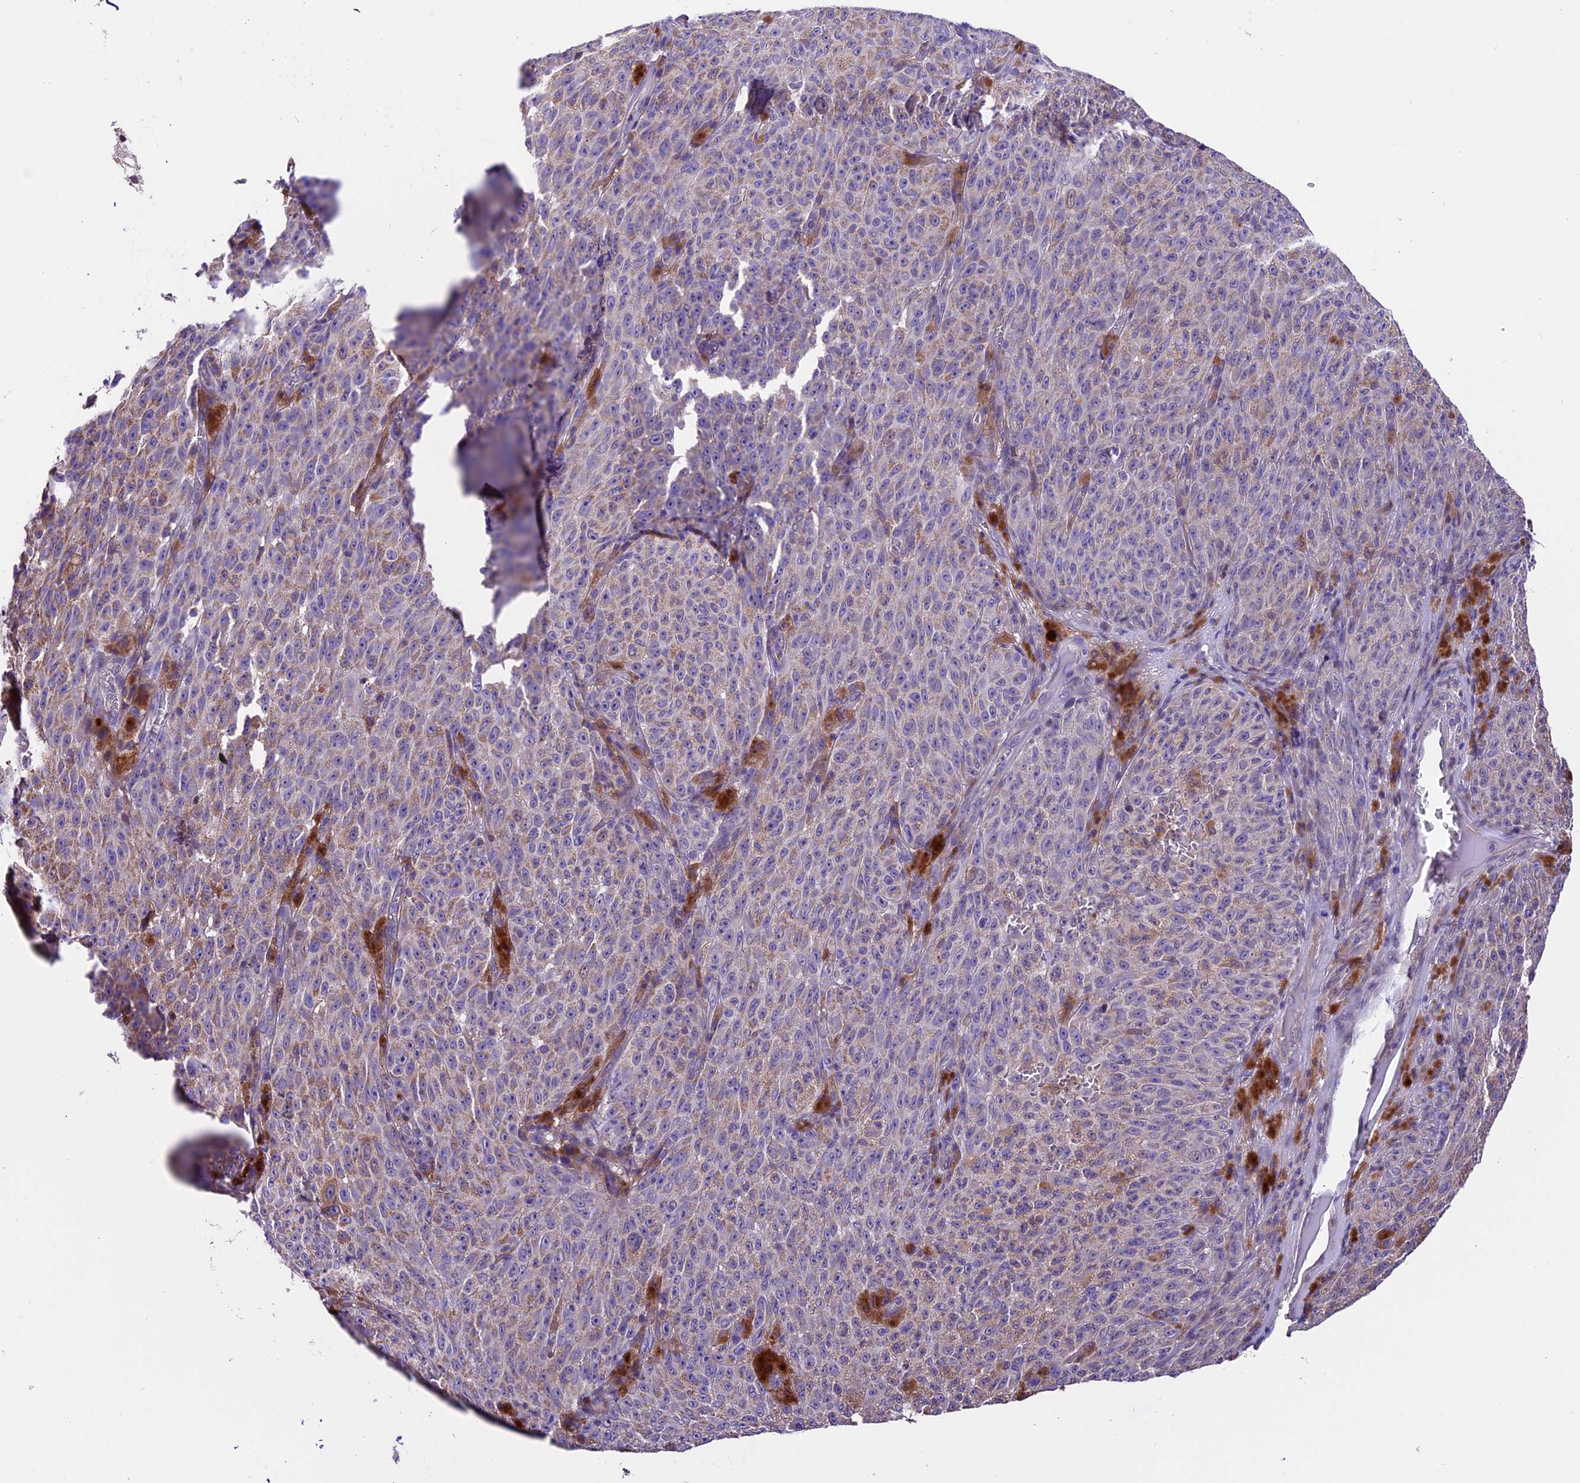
{"staining": {"intensity": "negative", "quantity": "none", "location": "none"}, "tissue": "melanoma", "cell_type": "Tumor cells", "image_type": "cancer", "snomed": [{"axis": "morphology", "description": "Malignant melanoma, NOS"}, {"axis": "topography", "description": "Skin"}], "caption": "This is an immunohistochemistry (IHC) histopathology image of malignant melanoma. There is no positivity in tumor cells.", "gene": "DDX28", "patient": {"sex": "female", "age": 82}}